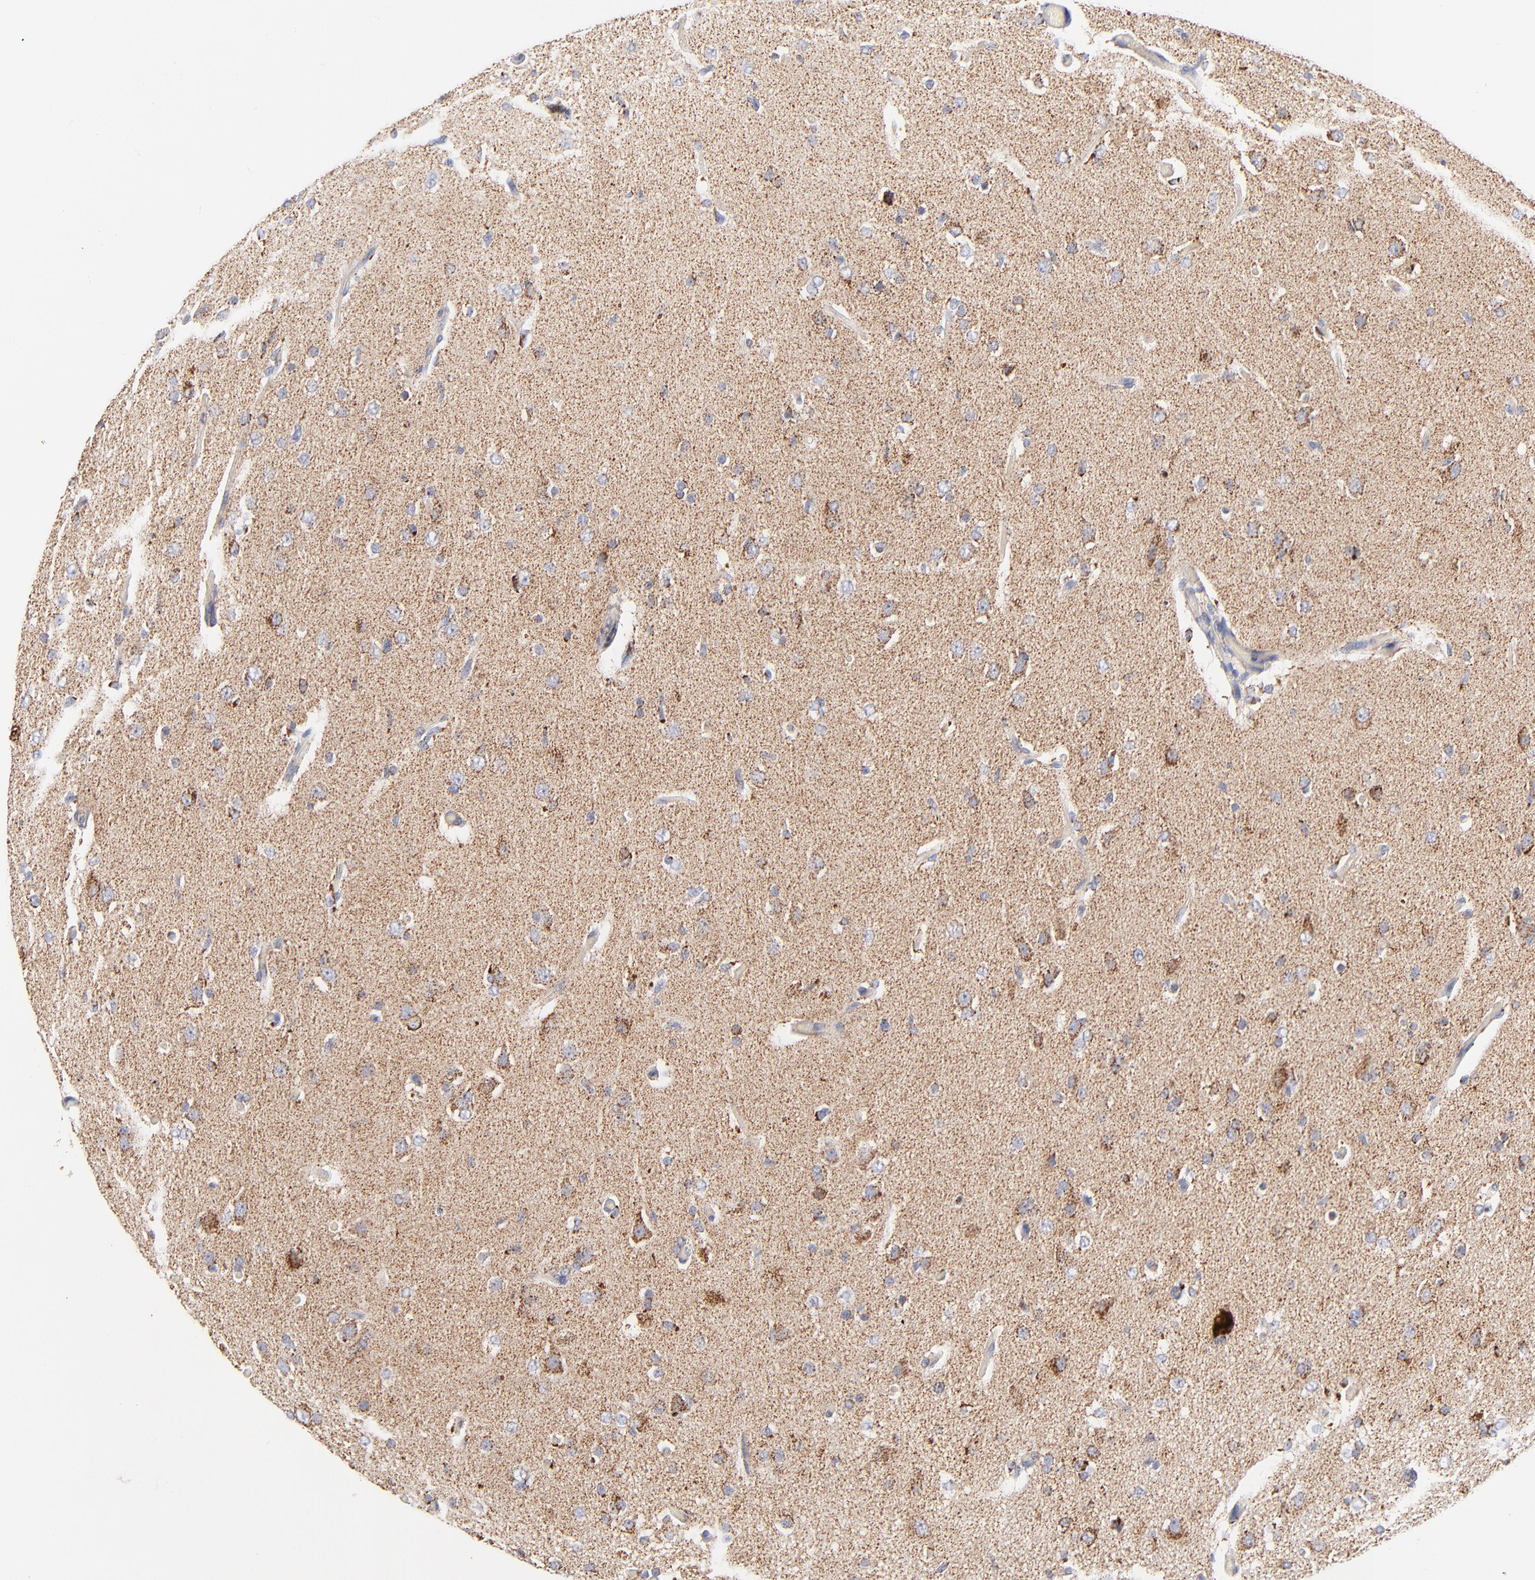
{"staining": {"intensity": "moderate", "quantity": "25%-75%", "location": "cytoplasmic/membranous"}, "tissue": "glioma", "cell_type": "Tumor cells", "image_type": "cancer", "snomed": [{"axis": "morphology", "description": "Glioma, malignant, High grade"}, {"axis": "topography", "description": "Brain"}], "caption": "Glioma stained for a protein displays moderate cytoplasmic/membranous positivity in tumor cells.", "gene": "DLAT", "patient": {"sex": "male", "age": 33}}